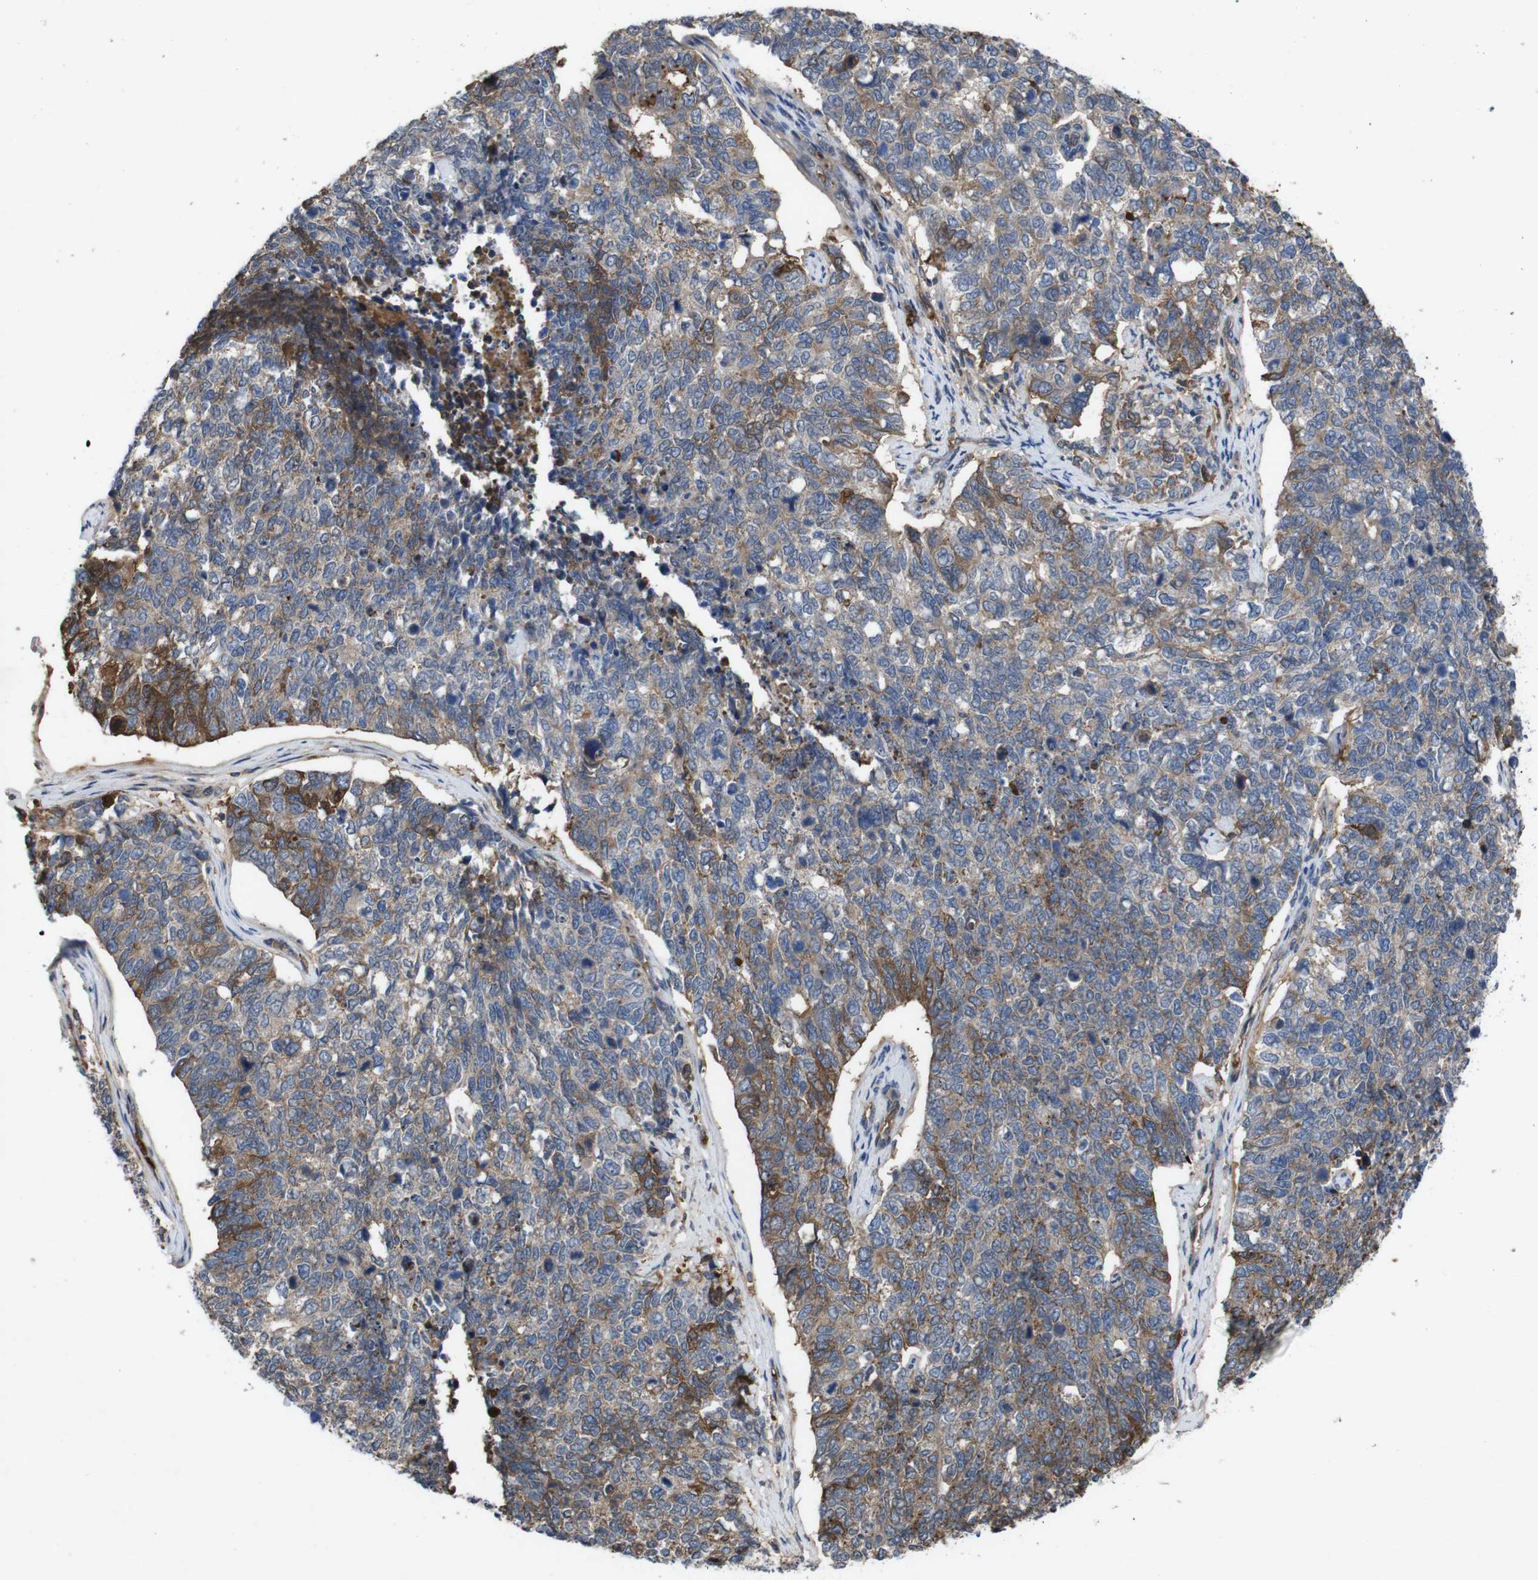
{"staining": {"intensity": "moderate", "quantity": "25%-75%", "location": "cytoplasmic/membranous"}, "tissue": "cervical cancer", "cell_type": "Tumor cells", "image_type": "cancer", "snomed": [{"axis": "morphology", "description": "Squamous cell carcinoma, NOS"}, {"axis": "topography", "description": "Cervix"}], "caption": "Cervical squamous cell carcinoma stained for a protein shows moderate cytoplasmic/membranous positivity in tumor cells. The protein of interest is shown in brown color, while the nuclei are stained blue.", "gene": "SPTB", "patient": {"sex": "female", "age": 63}}